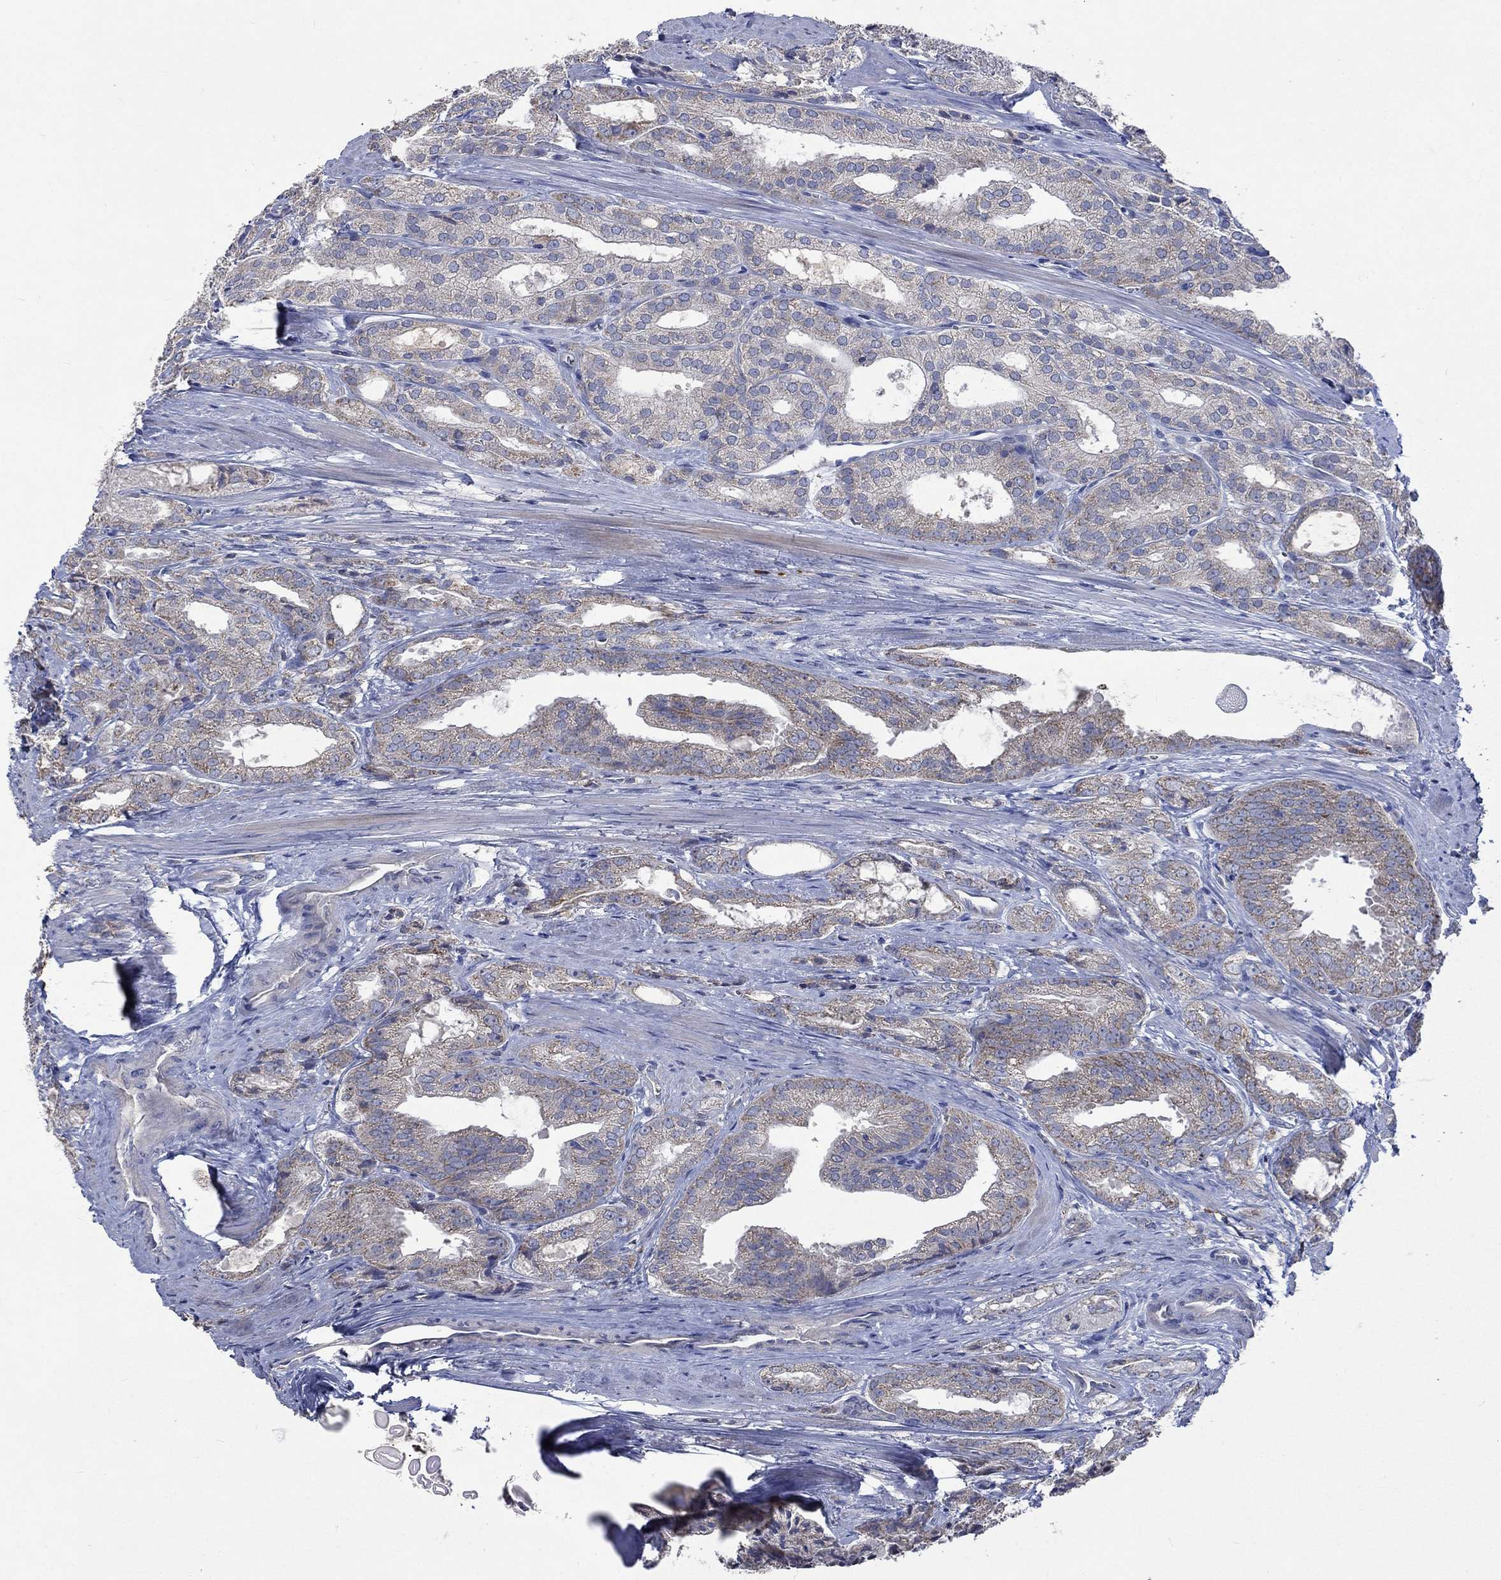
{"staining": {"intensity": "negative", "quantity": "none", "location": "none"}, "tissue": "prostate cancer", "cell_type": "Tumor cells", "image_type": "cancer", "snomed": [{"axis": "morphology", "description": "Adenocarcinoma, NOS"}, {"axis": "morphology", "description": "Adenocarcinoma, High grade"}, {"axis": "topography", "description": "Prostate"}], "caption": "Tumor cells are negative for brown protein staining in prostate cancer (high-grade adenocarcinoma).", "gene": "UGT8", "patient": {"sex": "male", "age": 70}}